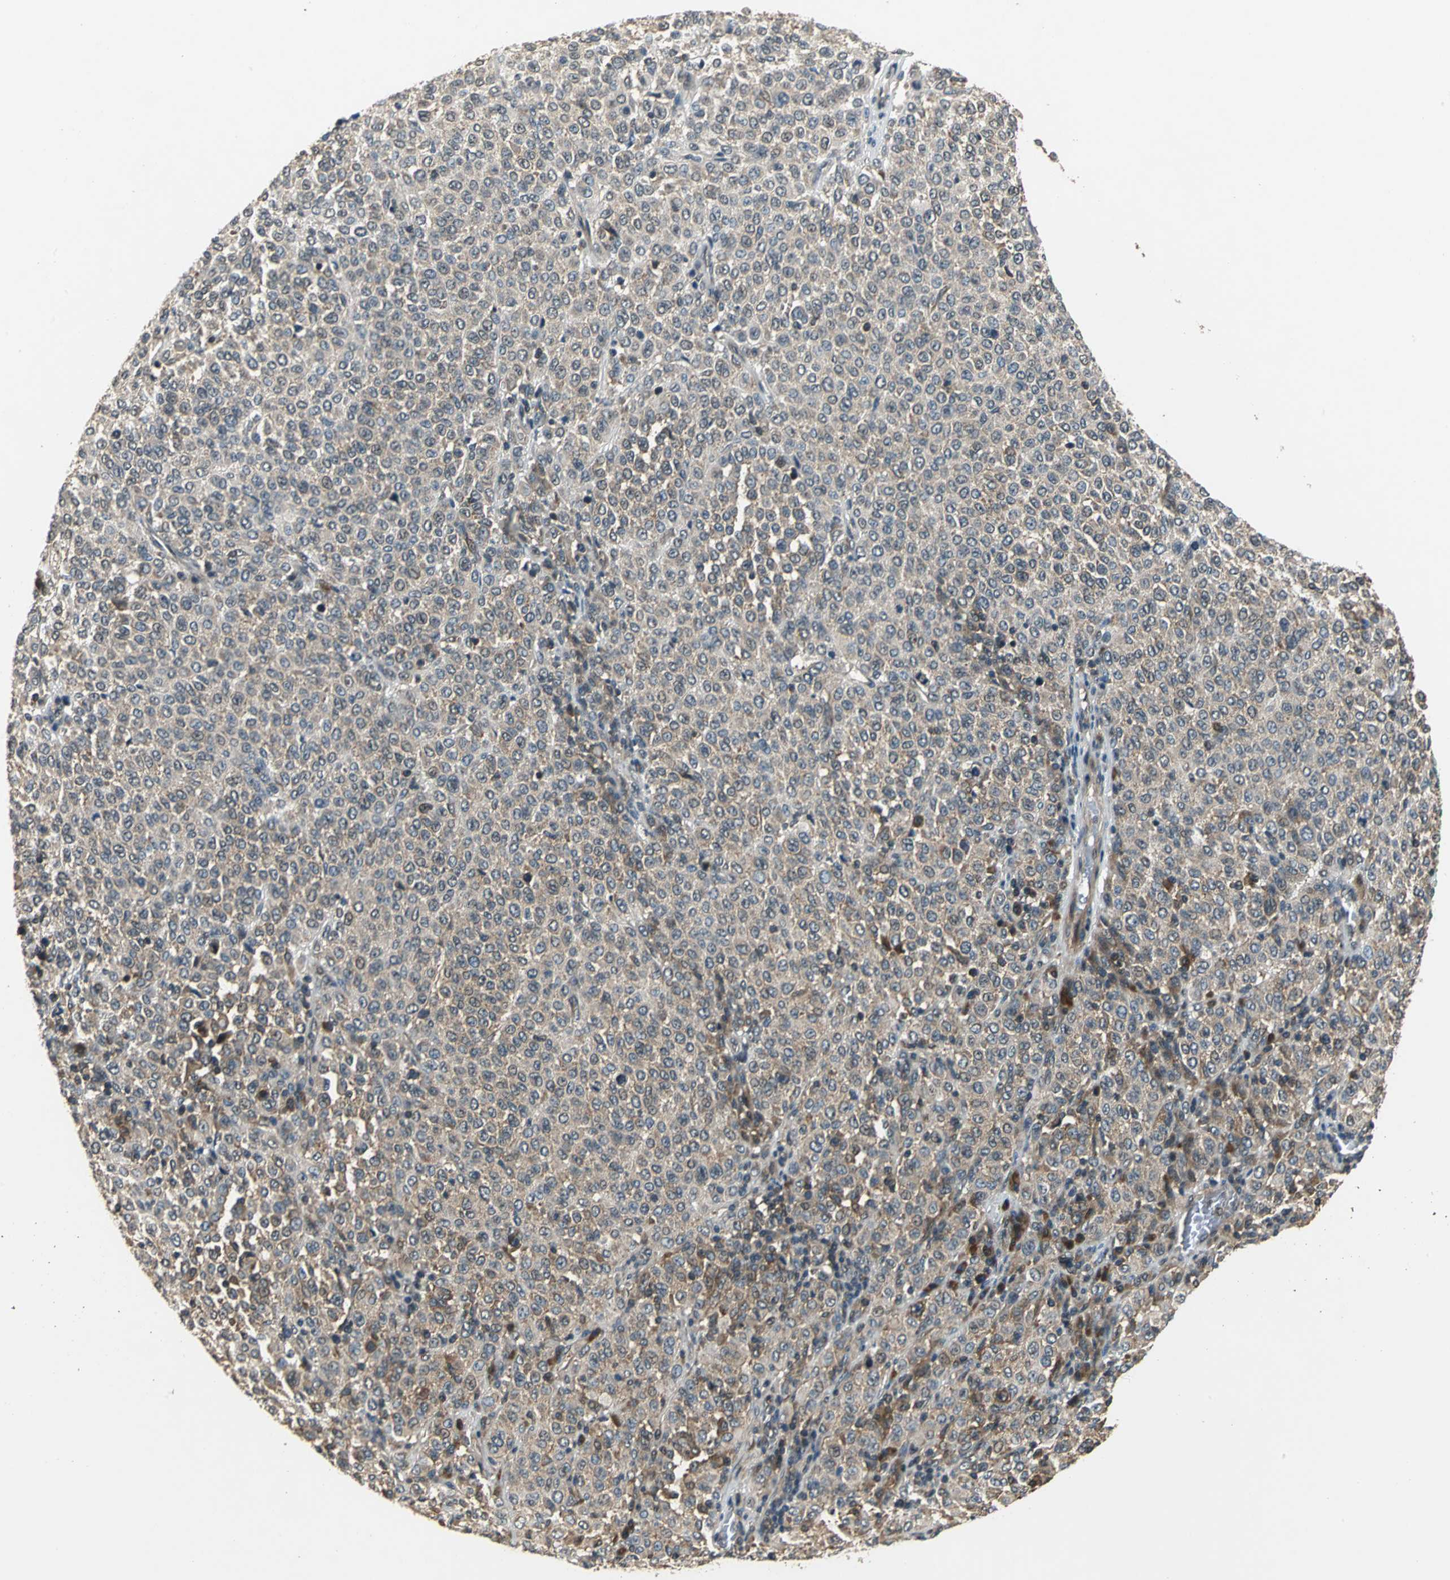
{"staining": {"intensity": "moderate", "quantity": ">75%", "location": "cytoplasmic/membranous"}, "tissue": "melanoma", "cell_type": "Tumor cells", "image_type": "cancer", "snomed": [{"axis": "morphology", "description": "Malignant melanoma, Metastatic site"}, {"axis": "topography", "description": "Pancreas"}], "caption": "DAB (3,3'-diaminobenzidine) immunohistochemical staining of melanoma exhibits moderate cytoplasmic/membranous protein staining in approximately >75% of tumor cells. (DAB IHC with brightfield microscopy, high magnification).", "gene": "EIF2B2", "patient": {"sex": "female", "age": 30}}